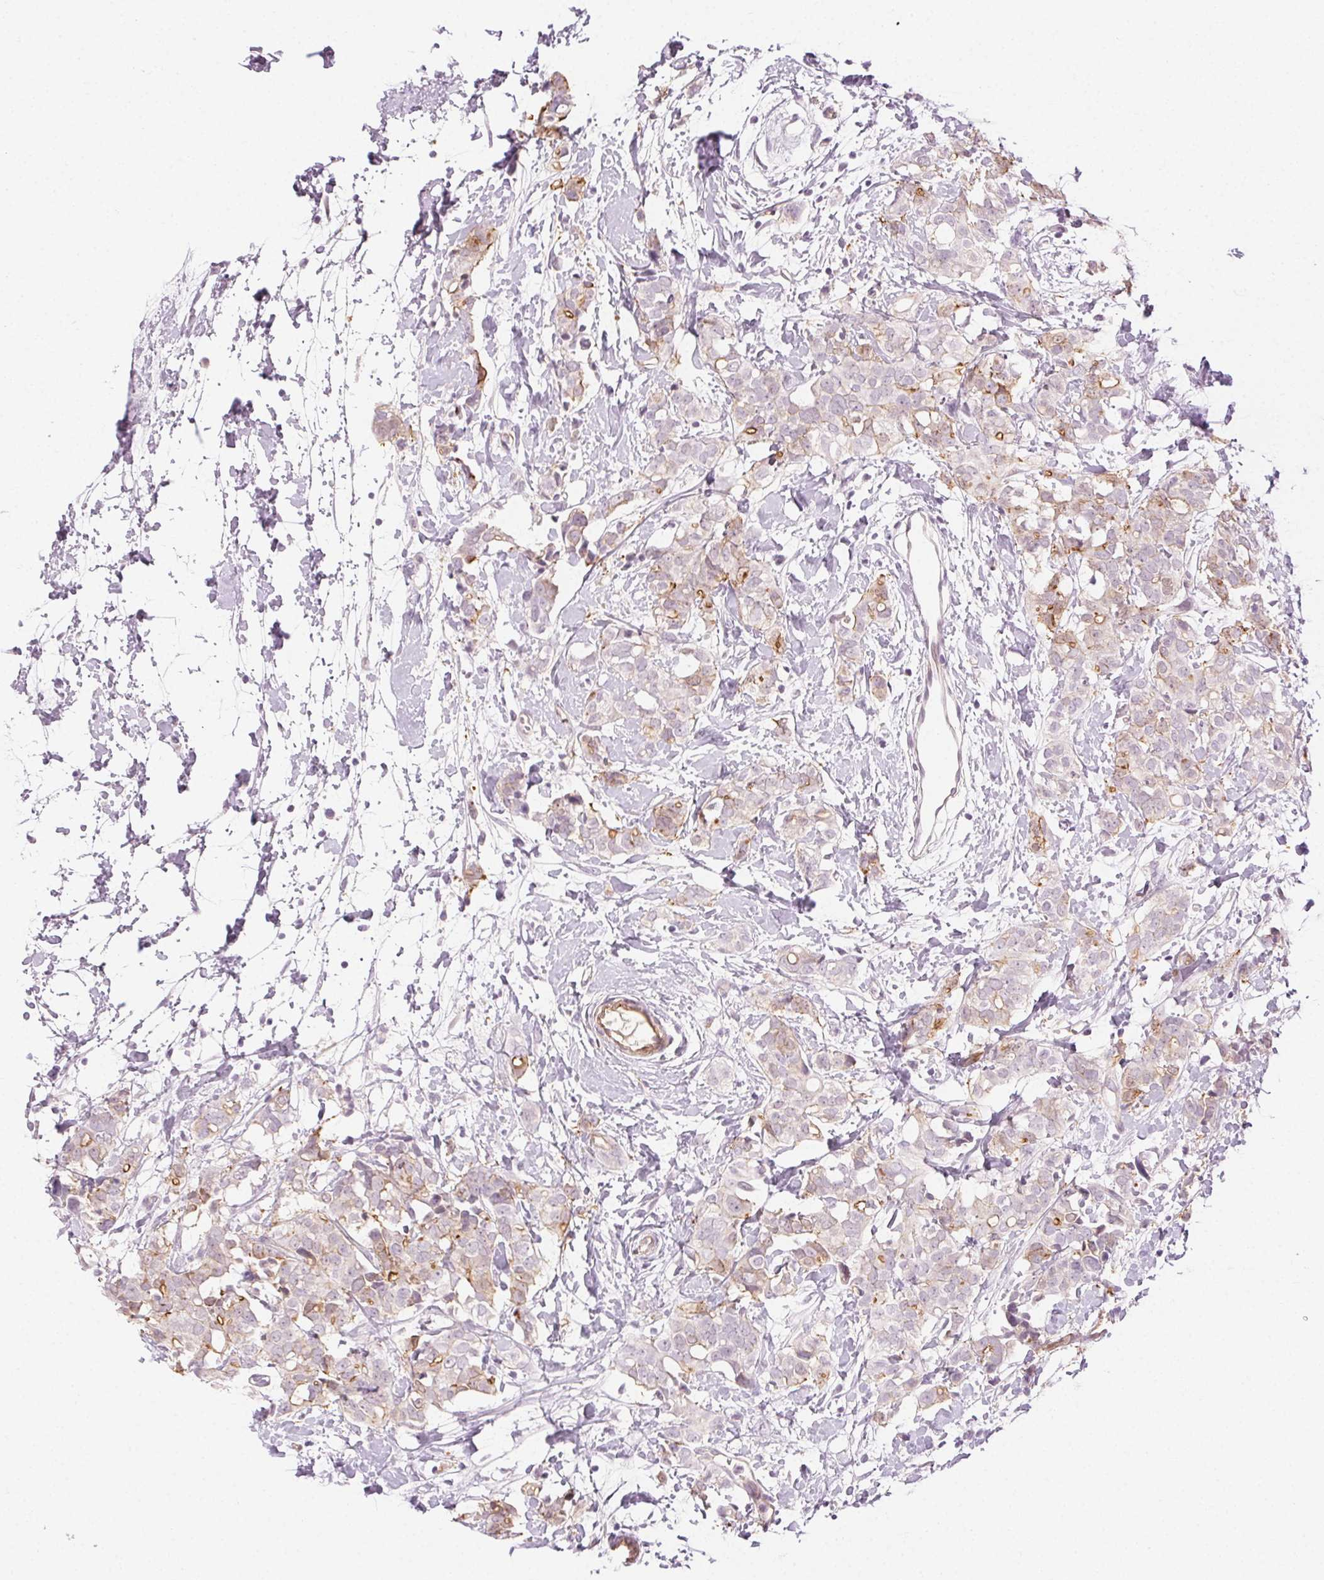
{"staining": {"intensity": "moderate", "quantity": "<25%", "location": "cytoplasmic/membranous"}, "tissue": "breast cancer", "cell_type": "Tumor cells", "image_type": "cancer", "snomed": [{"axis": "morphology", "description": "Duct carcinoma"}, {"axis": "topography", "description": "Breast"}], "caption": "A high-resolution histopathology image shows immunohistochemistry (IHC) staining of breast intraductal carcinoma, which demonstrates moderate cytoplasmic/membranous staining in approximately <25% of tumor cells.", "gene": "AIF1L", "patient": {"sex": "female", "age": 40}}